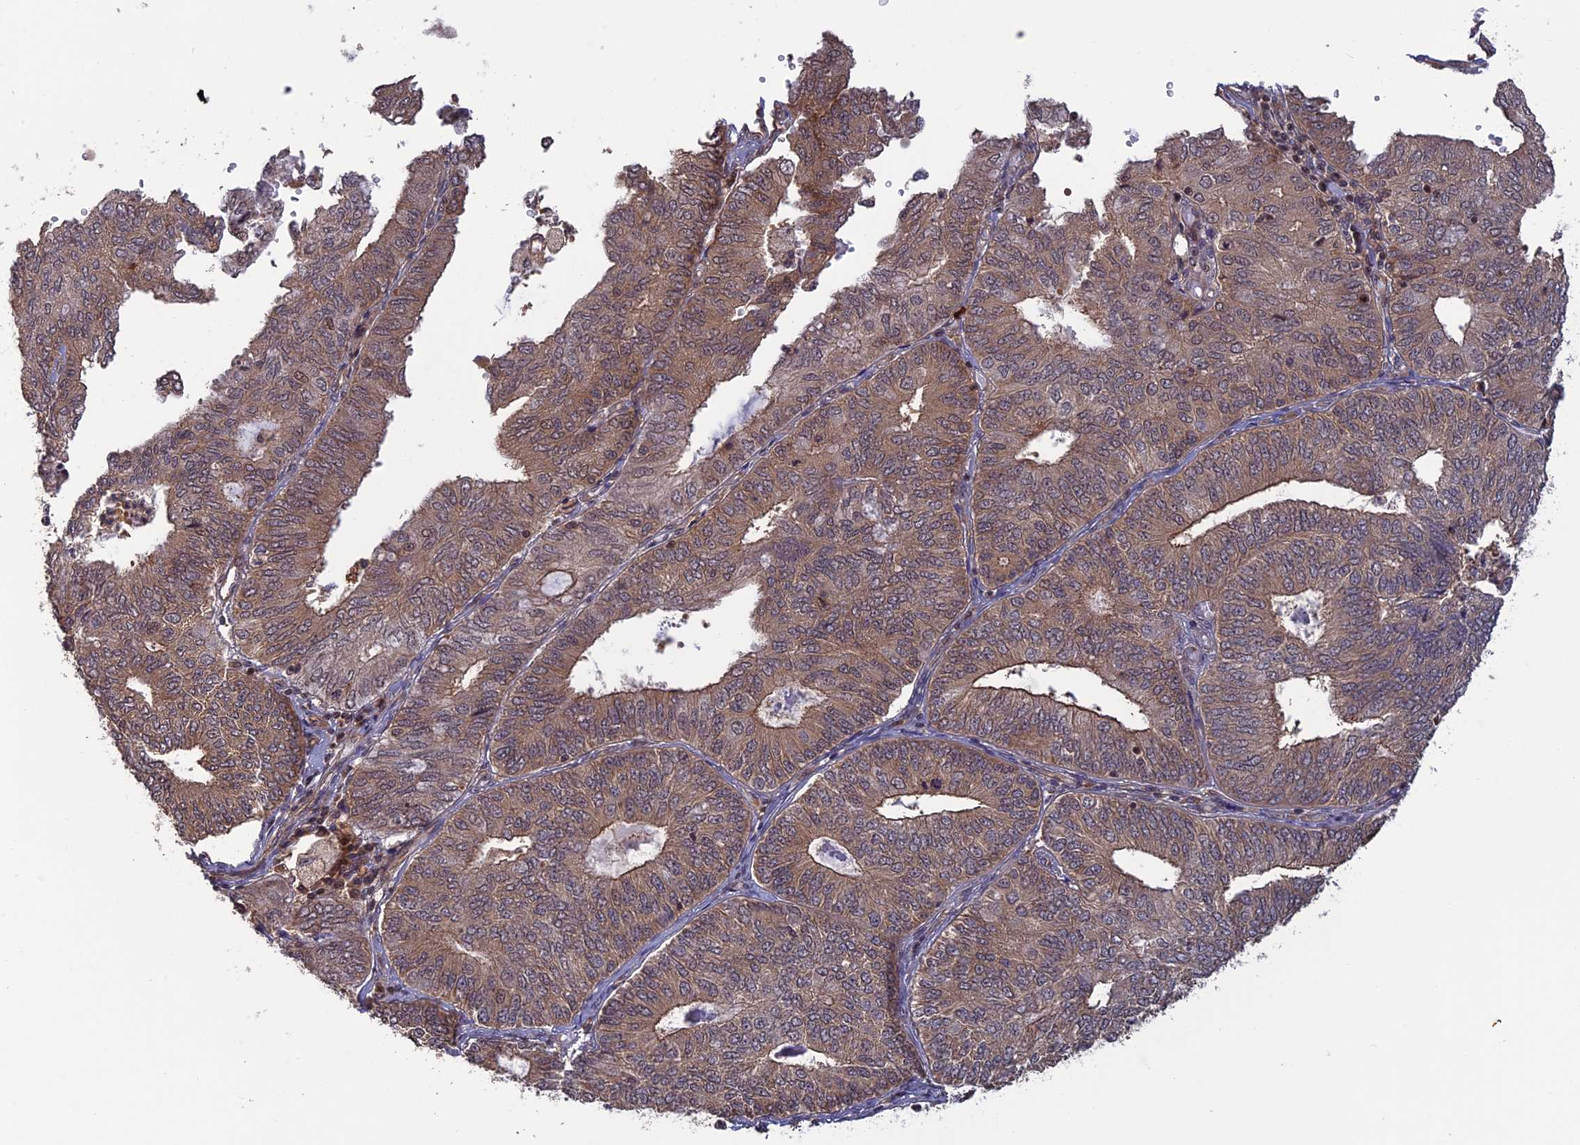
{"staining": {"intensity": "weak", "quantity": ">75%", "location": "cytoplasmic/membranous"}, "tissue": "endometrial cancer", "cell_type": "Tumor cells", "image_type": "cancer", "snomed": [{"axis": "morphology", "description": "Adenocarcinoma, NOS"}, {"axis": "topography", "description": "Endometrium"}], "caption": "High-power microscopy captured an IHC micrograph of endometrial adenocarcinoma, revealing weak cytoplasmic/membranous staining in about >75% of tumor cells.", "gene": "LIN37", "patient": {"sex": "female", "age": 68}}